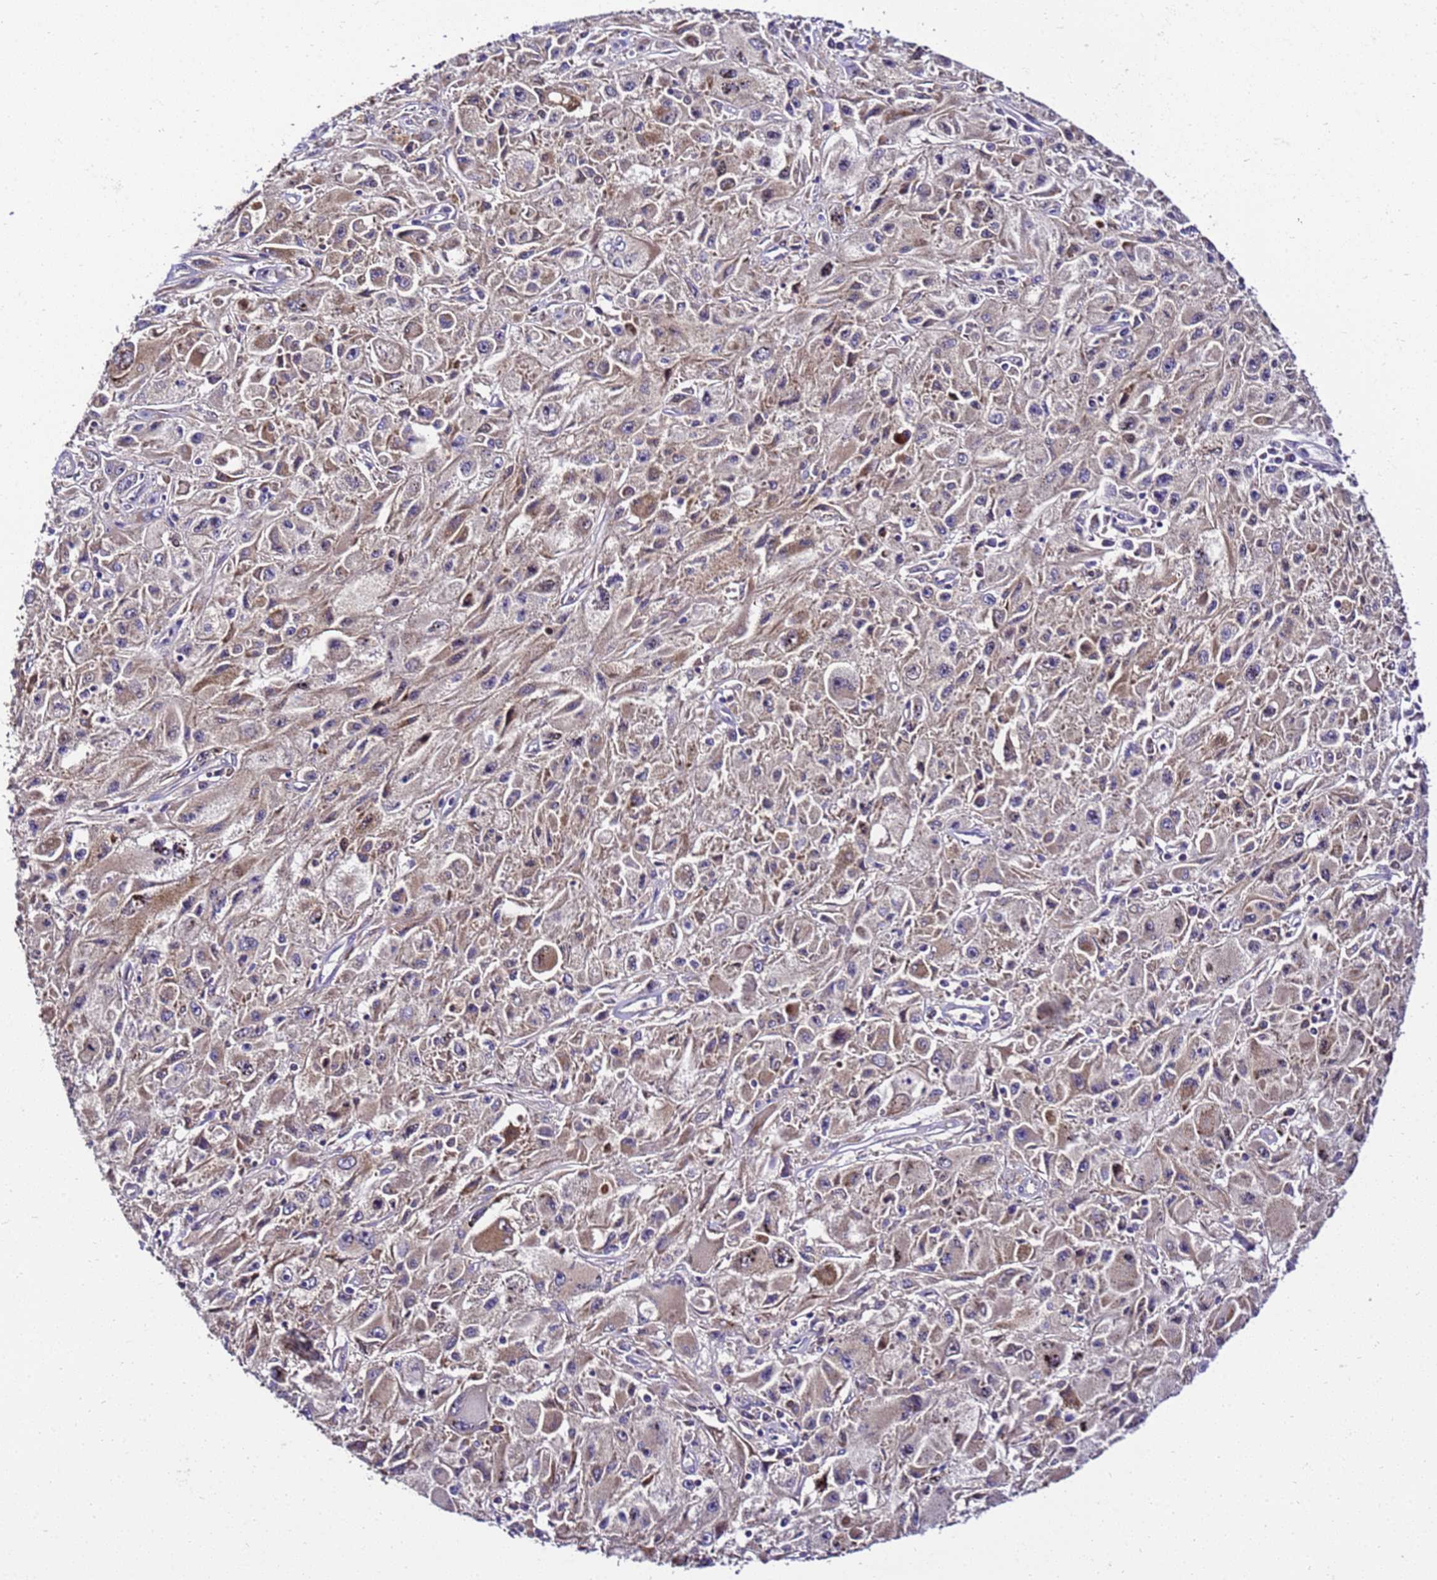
{"staining": {"intensity": "weak", "quantity": "25%-75%", "location": "cytoplasmic/membranous"}, "tissue": "melanoma", "cell_type": "Tumor cells", "image_type": "cancer", "snomed": [{"axis": "morphology", "description": "Malignant melanoma, Metastatic site"}, {"axis": "topography", "description": "Skin"}], "caption": "This image exhibits malignant melanoma (metastatic site) stained with immunohistochemistry to label a protein in brown. The cytoplasmic/membranous of tumor cells show weak positivity for the protein. Nuclei are counter-stained blue.", "gene": "ZNF417", "patient": {"sex": "male", "age": 53}}